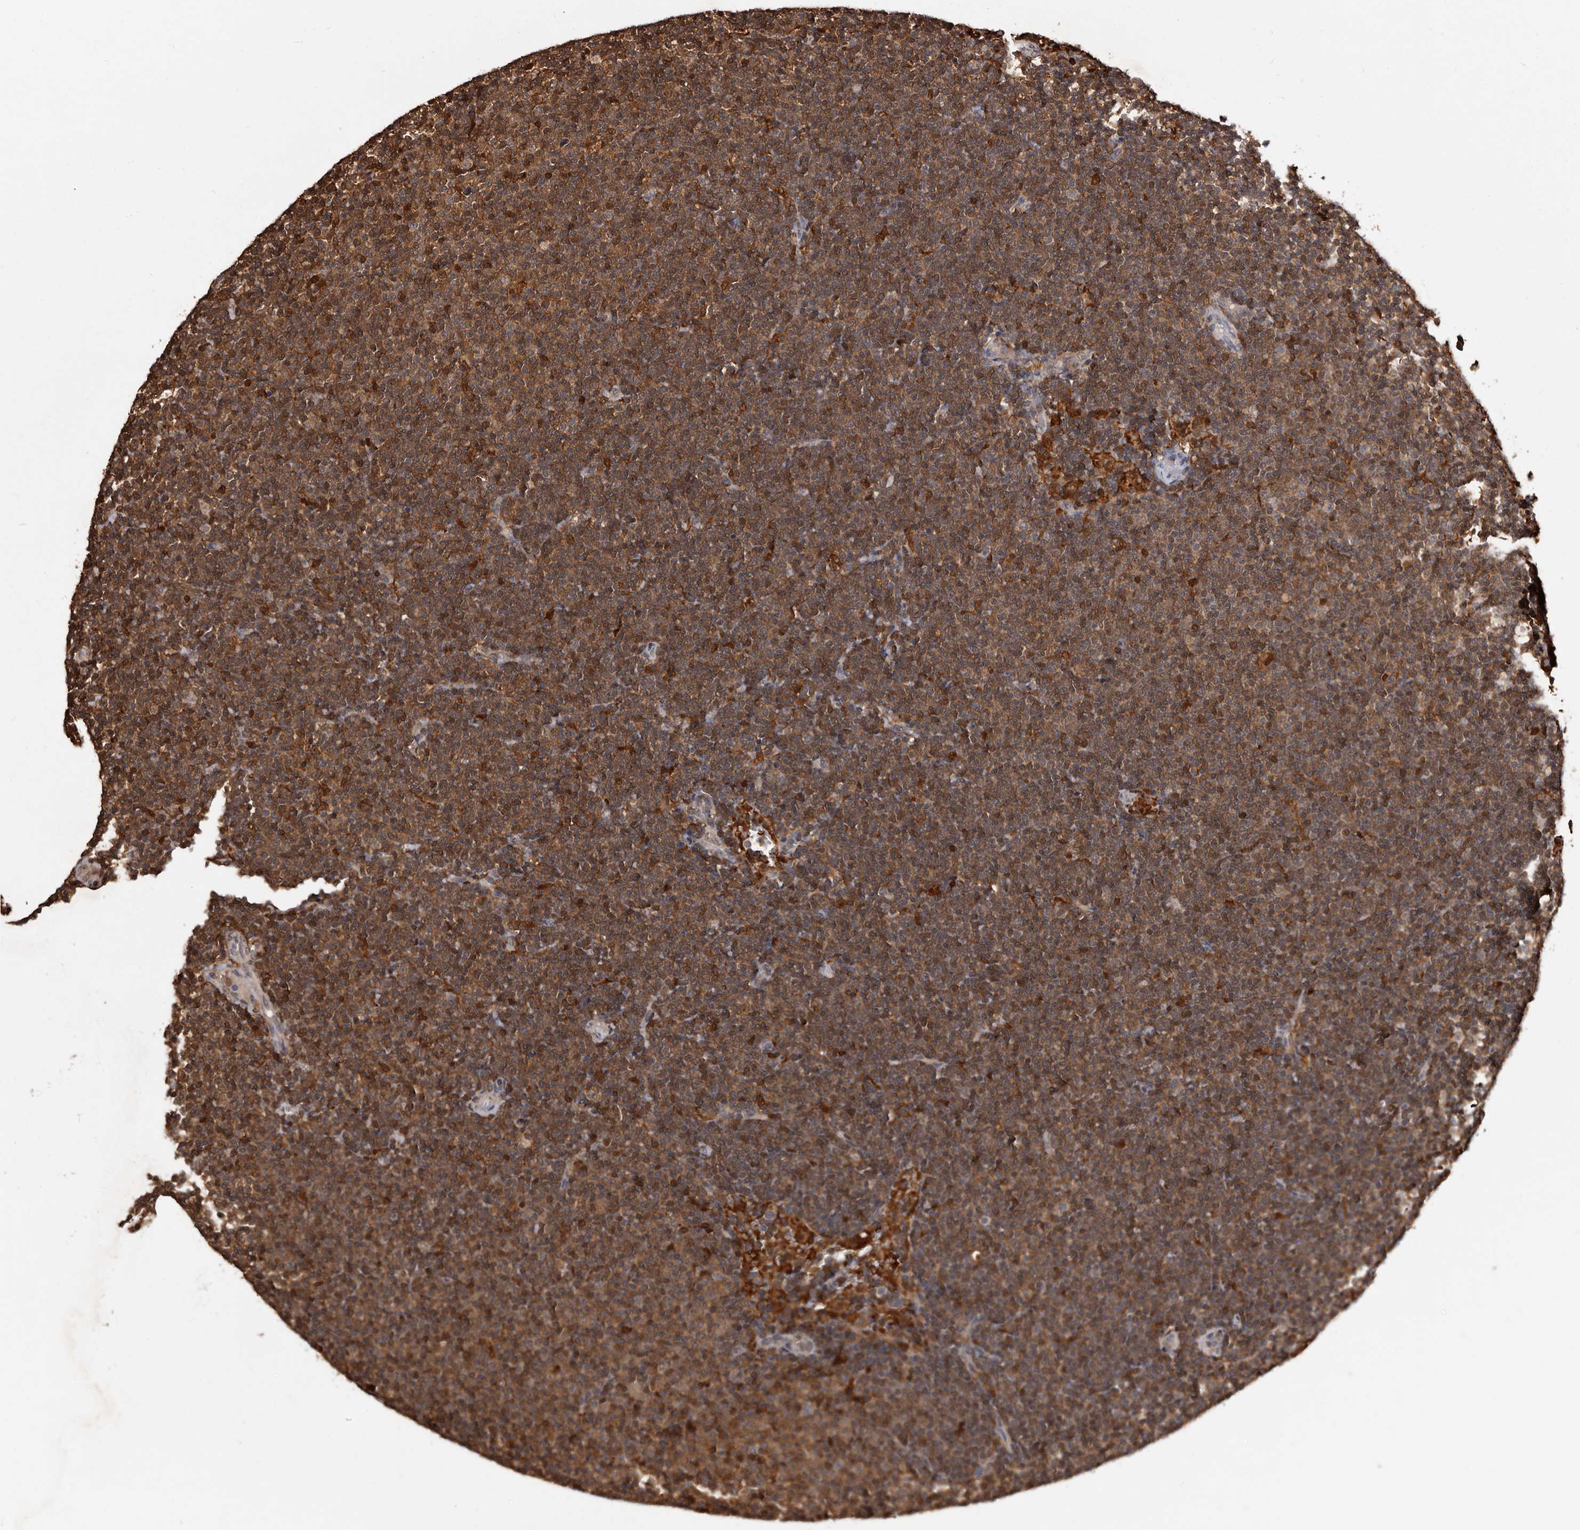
{"staining": {"intensity": "moderate", "quantity": ">75%", "location": "cytoplasmic/membranous"}, "tissue": "lymphoma", "cell_type": "Tumor cells", "image_type": "cancer", "snomed": [{"axis": "morphology", "description": "Malignant lymphoma, non-Hodgkin's type, Low grade"}, {"axis": "topography", "description": "Lymph node"}], "caption": "The histopathology image shows immunohistochemical staining of malignant lymphoma, non-Hodgkin's type (low-grade). There is moderate cytoplasmic/membranous positivity is present in about >75% of tumor cells.", "gene": "DNPH1", "patient": {"sex": "female", "age": 53}}